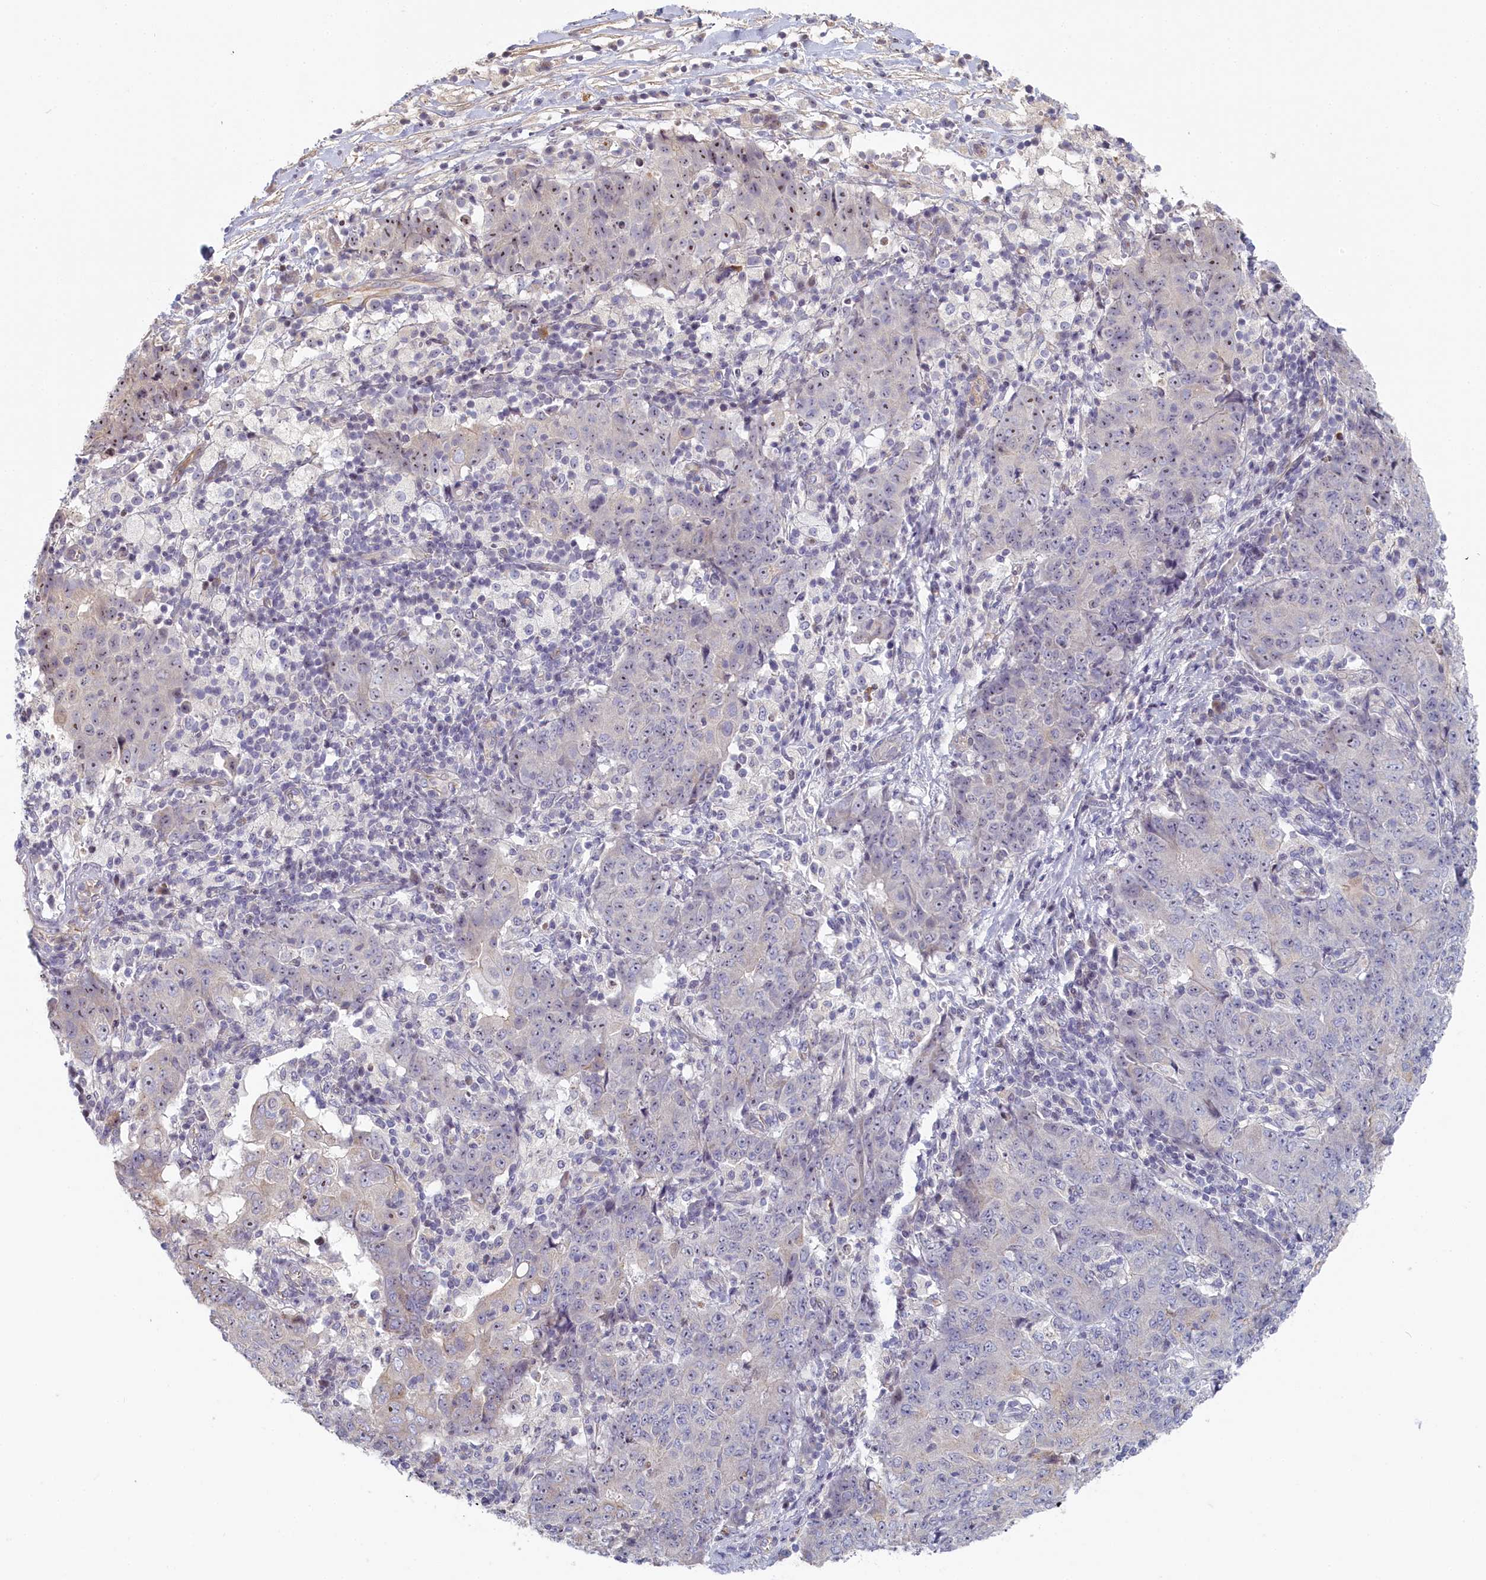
{"staining": {"intensity": "moderate", "quantity": "<25%", "location": "nuclear"}, "tissue": "ovarian cancer", "cell_type": "Tumor cells", "image_type": "cancer", "snomed": [{"axis": "morphology", "description": "Carcinoma, endometroid"}, {"axis": "topography", "description": "Ovary"}], "caption": "High-magnification brightfield microscopy of ovarian cancer (endometroid carcinoma) stained with DAB (3,3'-diaminobenzidine) (brown) and counterstained with hematoxylin (blue). tumor cells exhibit moderate nuclear expression is appreciated in approximately<25% of cells.", "gene": "INTS4", "patient": {"sex": "female", "age": 42}}